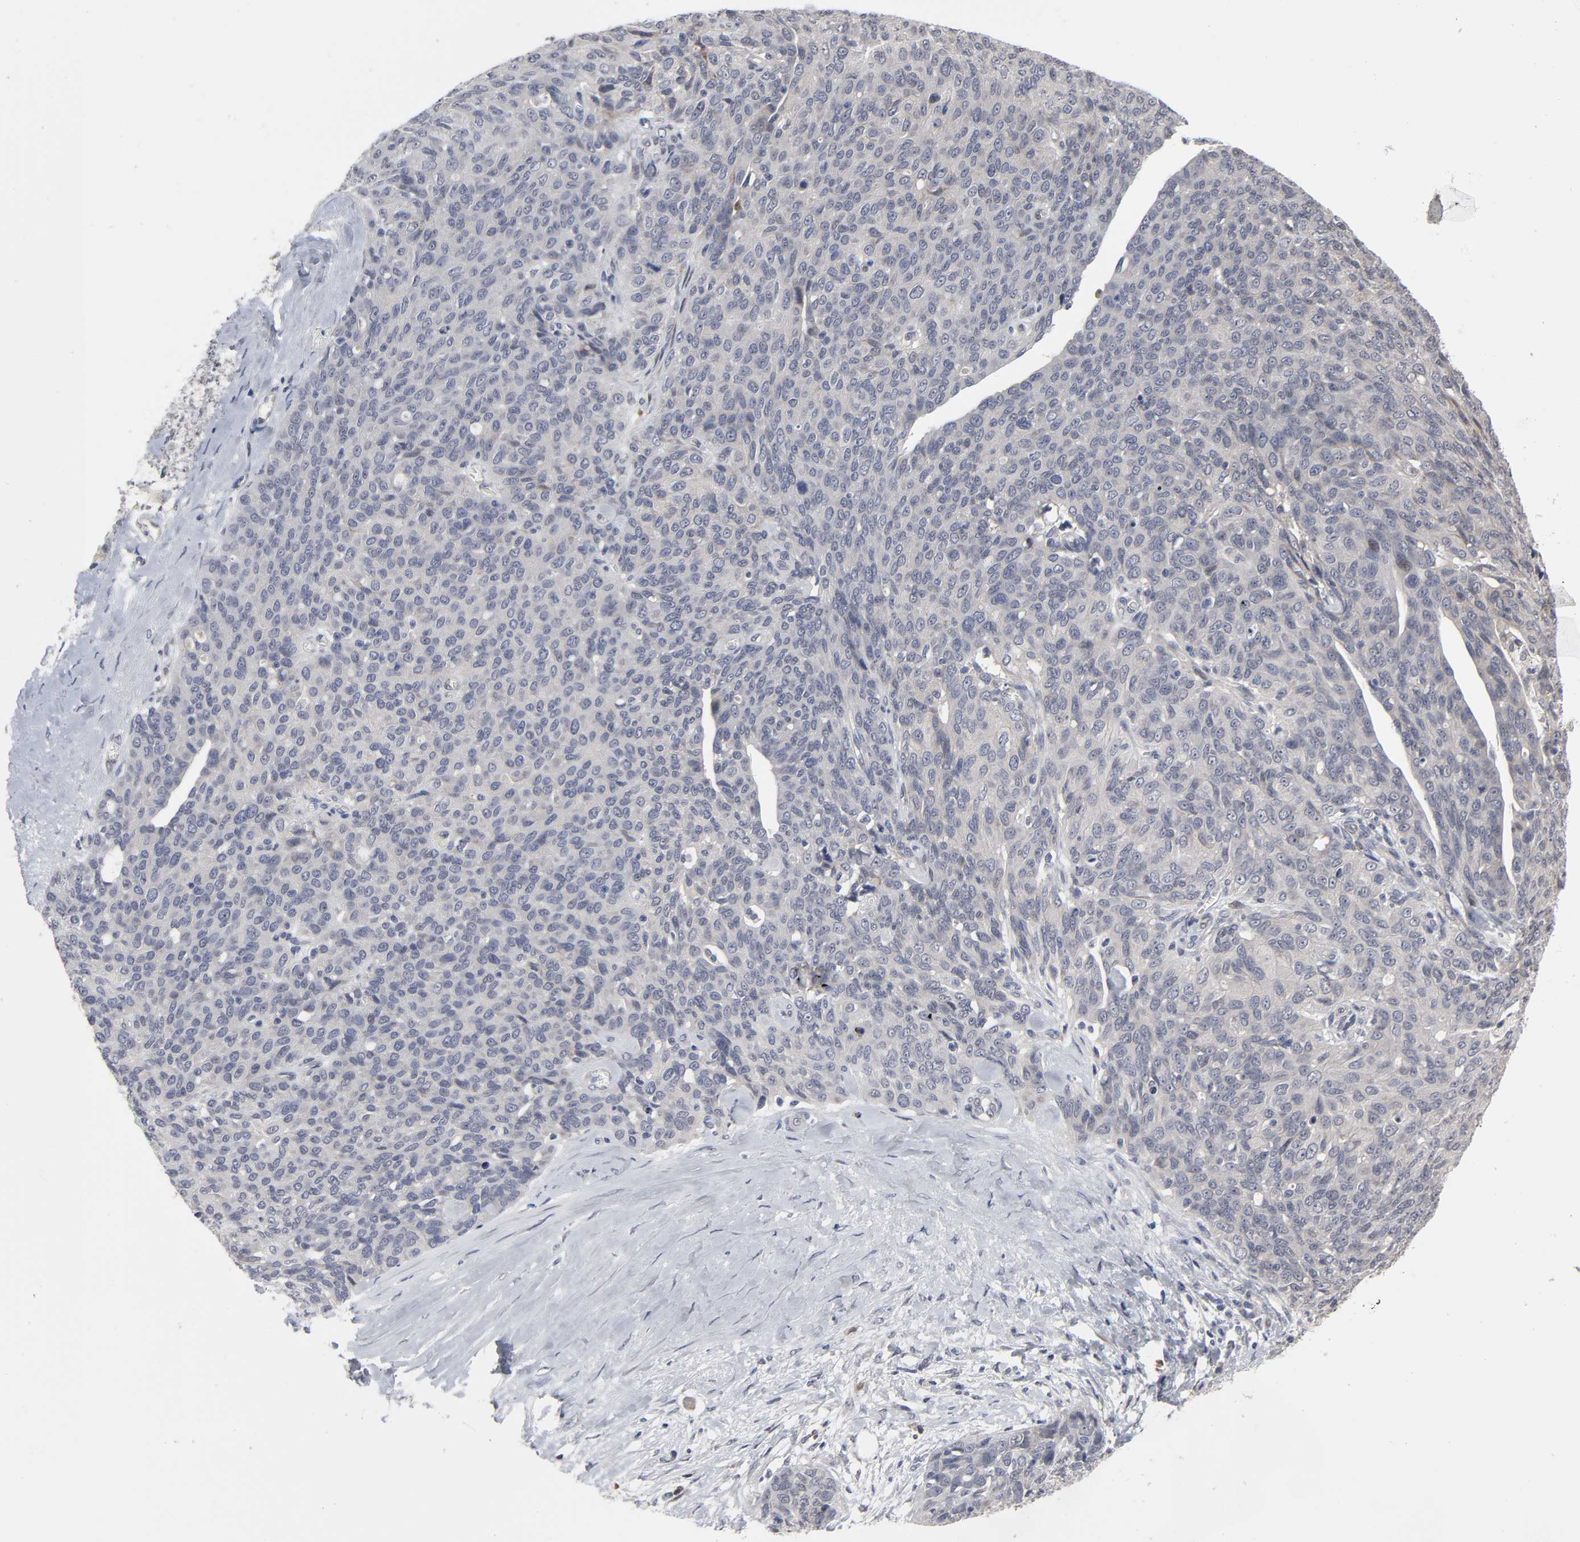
{"staining": {"intensity": "negative", "quantity": "none", "location": "none"}, "tissue": "ovarian cancer", "cell_type": "Tumor cells", "image_type": "cancer", "snomed": [{"axis": "morphology", "description": "Carcinoma, endometroid"}, {"axis": "topography", "description": "Ovary"}], "caption": "IHC of human ovarian endometroid carcinoma exhibits no staining in tumor cells.", "gene": "HNF4A", "patient": {"sex": "female", "age": 60}}